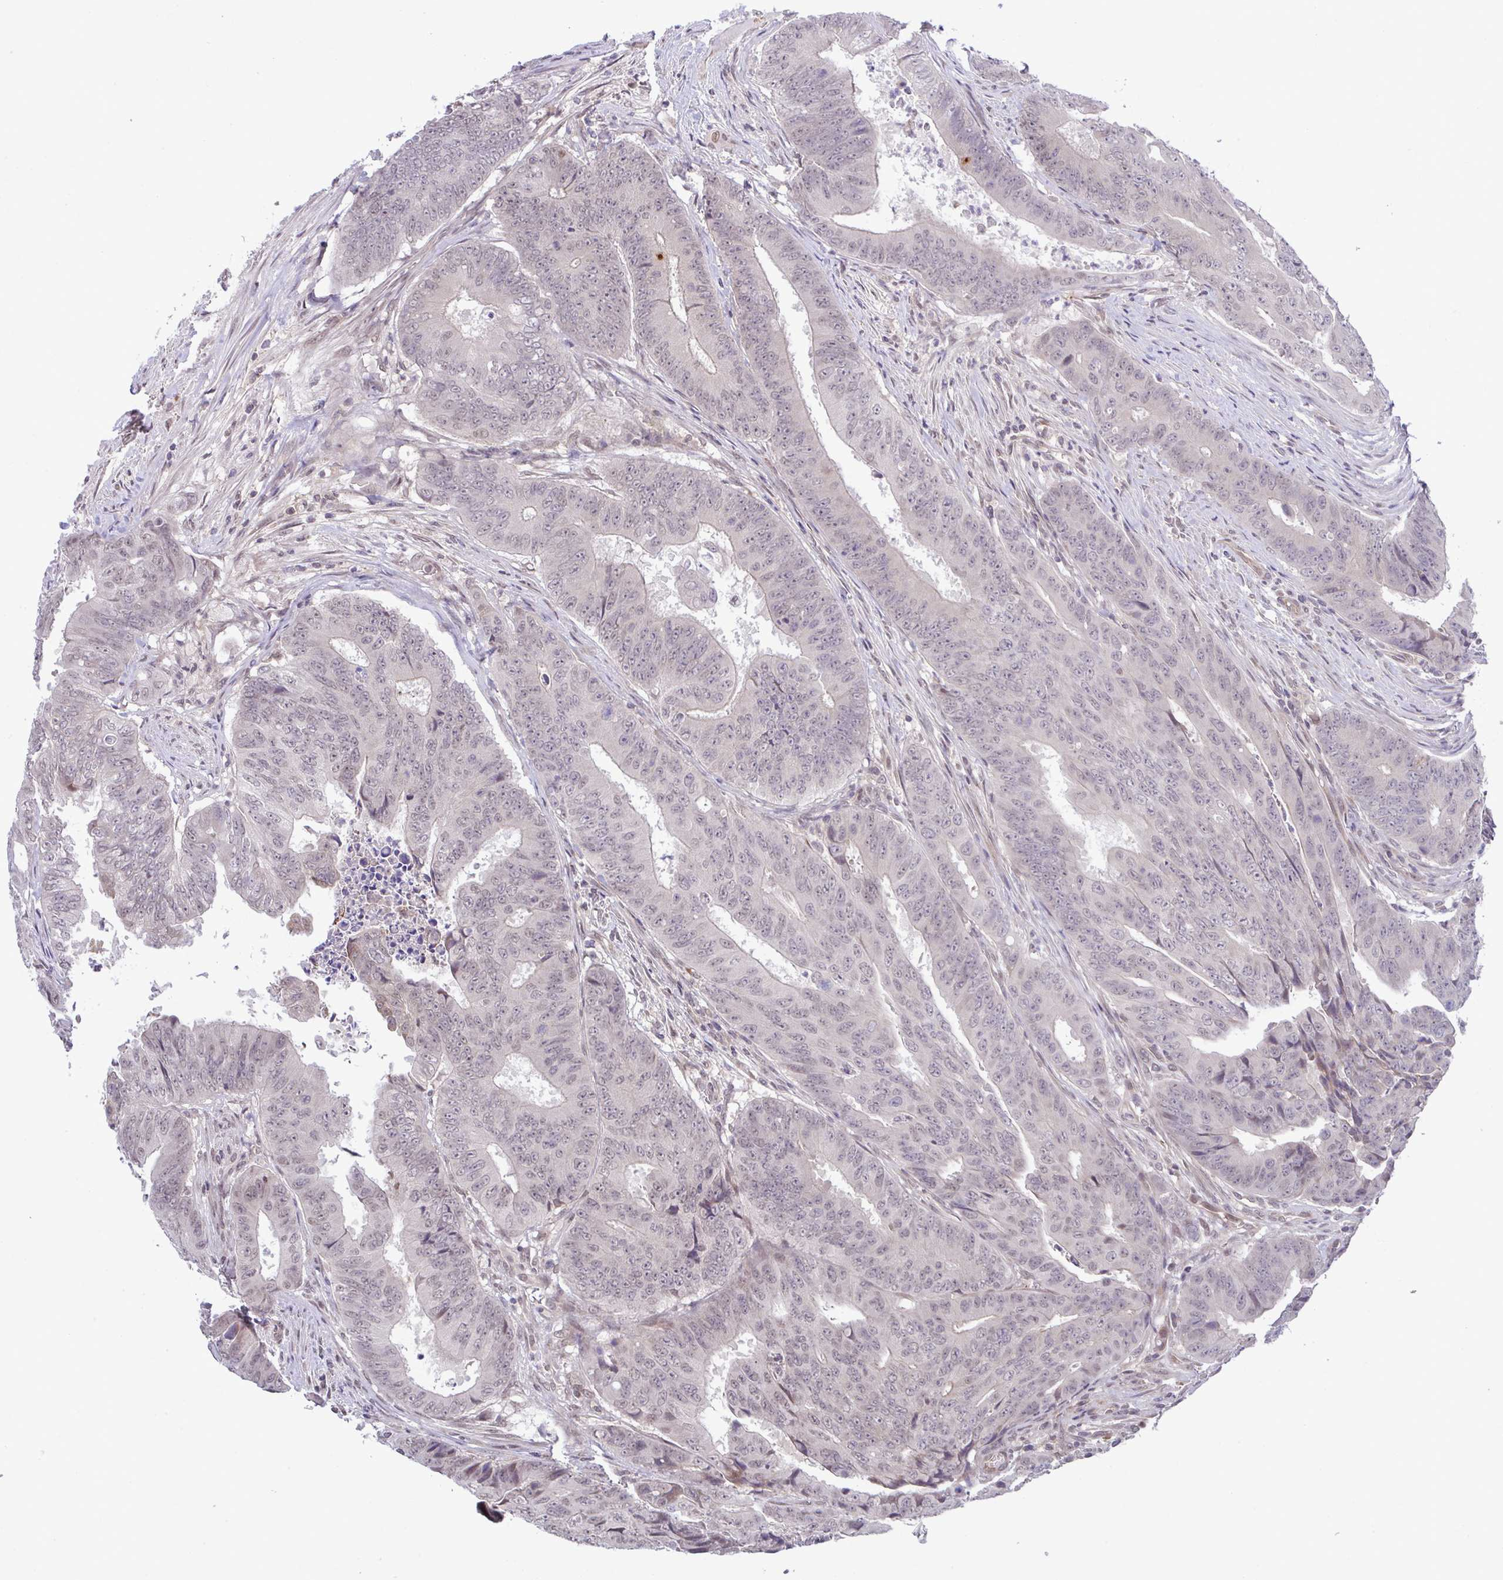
{"staining": {"intensity": "weak", "quantity": "25%-75%", "location": "nuclear"}, "tissue": "colorectal cancer", "cell_type": "Tumor cells", "image_type": "cancer", "snomed": [{"axis": "morphology", "description": "Adenocarcinoma, NOS"}, {"axis": "topography", "description": "Colon"}], "caption": "Adenocarcinoma (colorectal) stained with immunohistochemistry displays weak nuclear expression in approximately 25%-75% of tumor cells.", "gene": "C9orf64", "patient": {"sex": "female", "age": 48}}